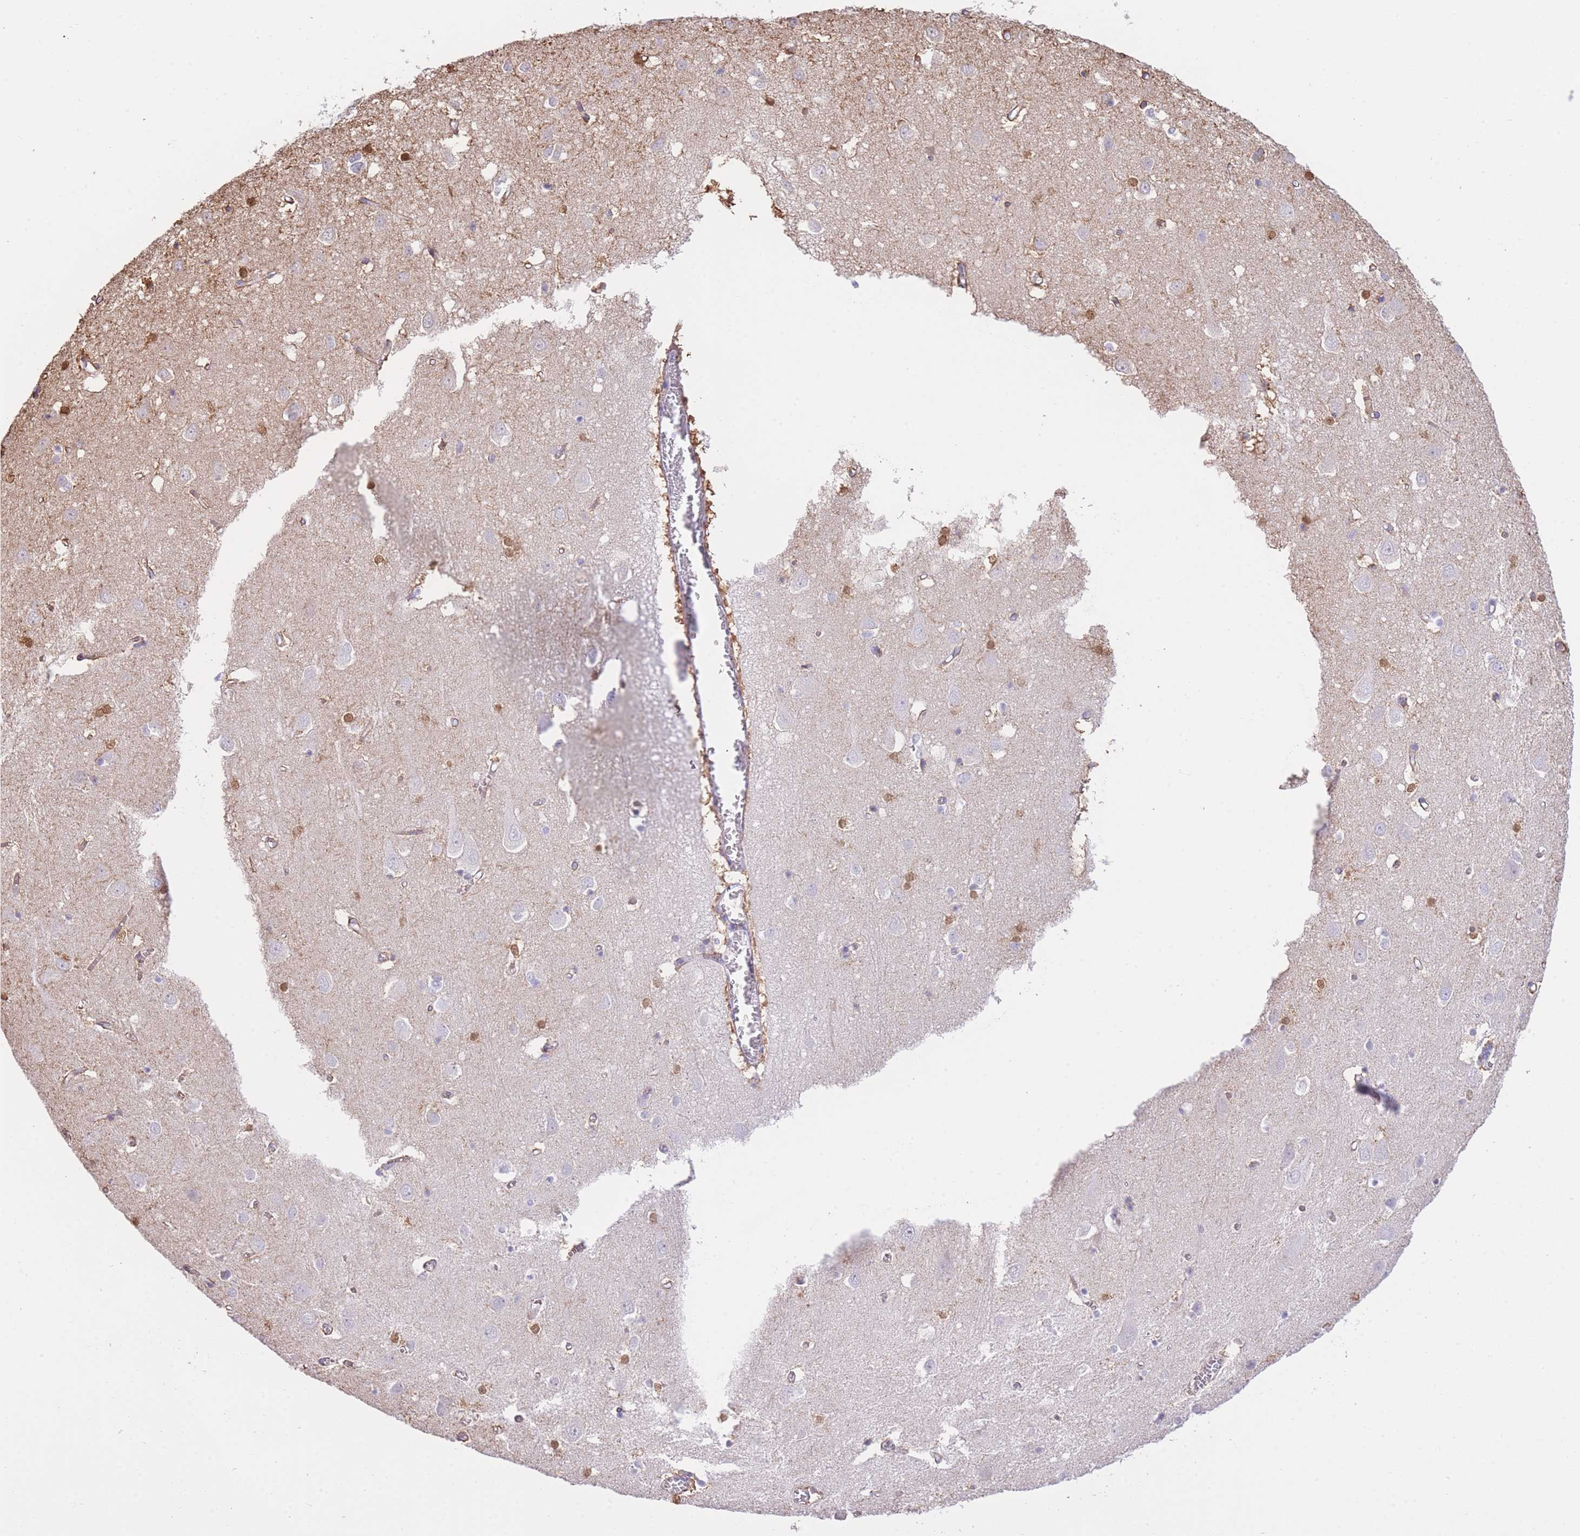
{"staining": {"intensity": "moderate", "quantity": "<25%", "location": "cytoplasmic/membranous"}, "tissue": "cerebral cortex", "cell_type": "Endothelial cells", "image_type": "normal", "snomed": [{"axis": "morphology", "description": "Normal tissue, NOS"}, {"axis": "topography", "description": "Cerebral cortex"}], "caption": "DAB (3,3'-diaminobenzidine) immunohistochemical staining of benign human cerebral cortex exhibits moderate cytoplasmic/membranous protein expression in approximately <25% of endothelial cells. The protein is stained brown, and the nuclei are stained in blue (DAB (3,3'-diaminobenzidine) IHC with brightfield microscopy, high magnification).", "gene": "PSG11", "patient": {"sex": "male", "age": 70}}